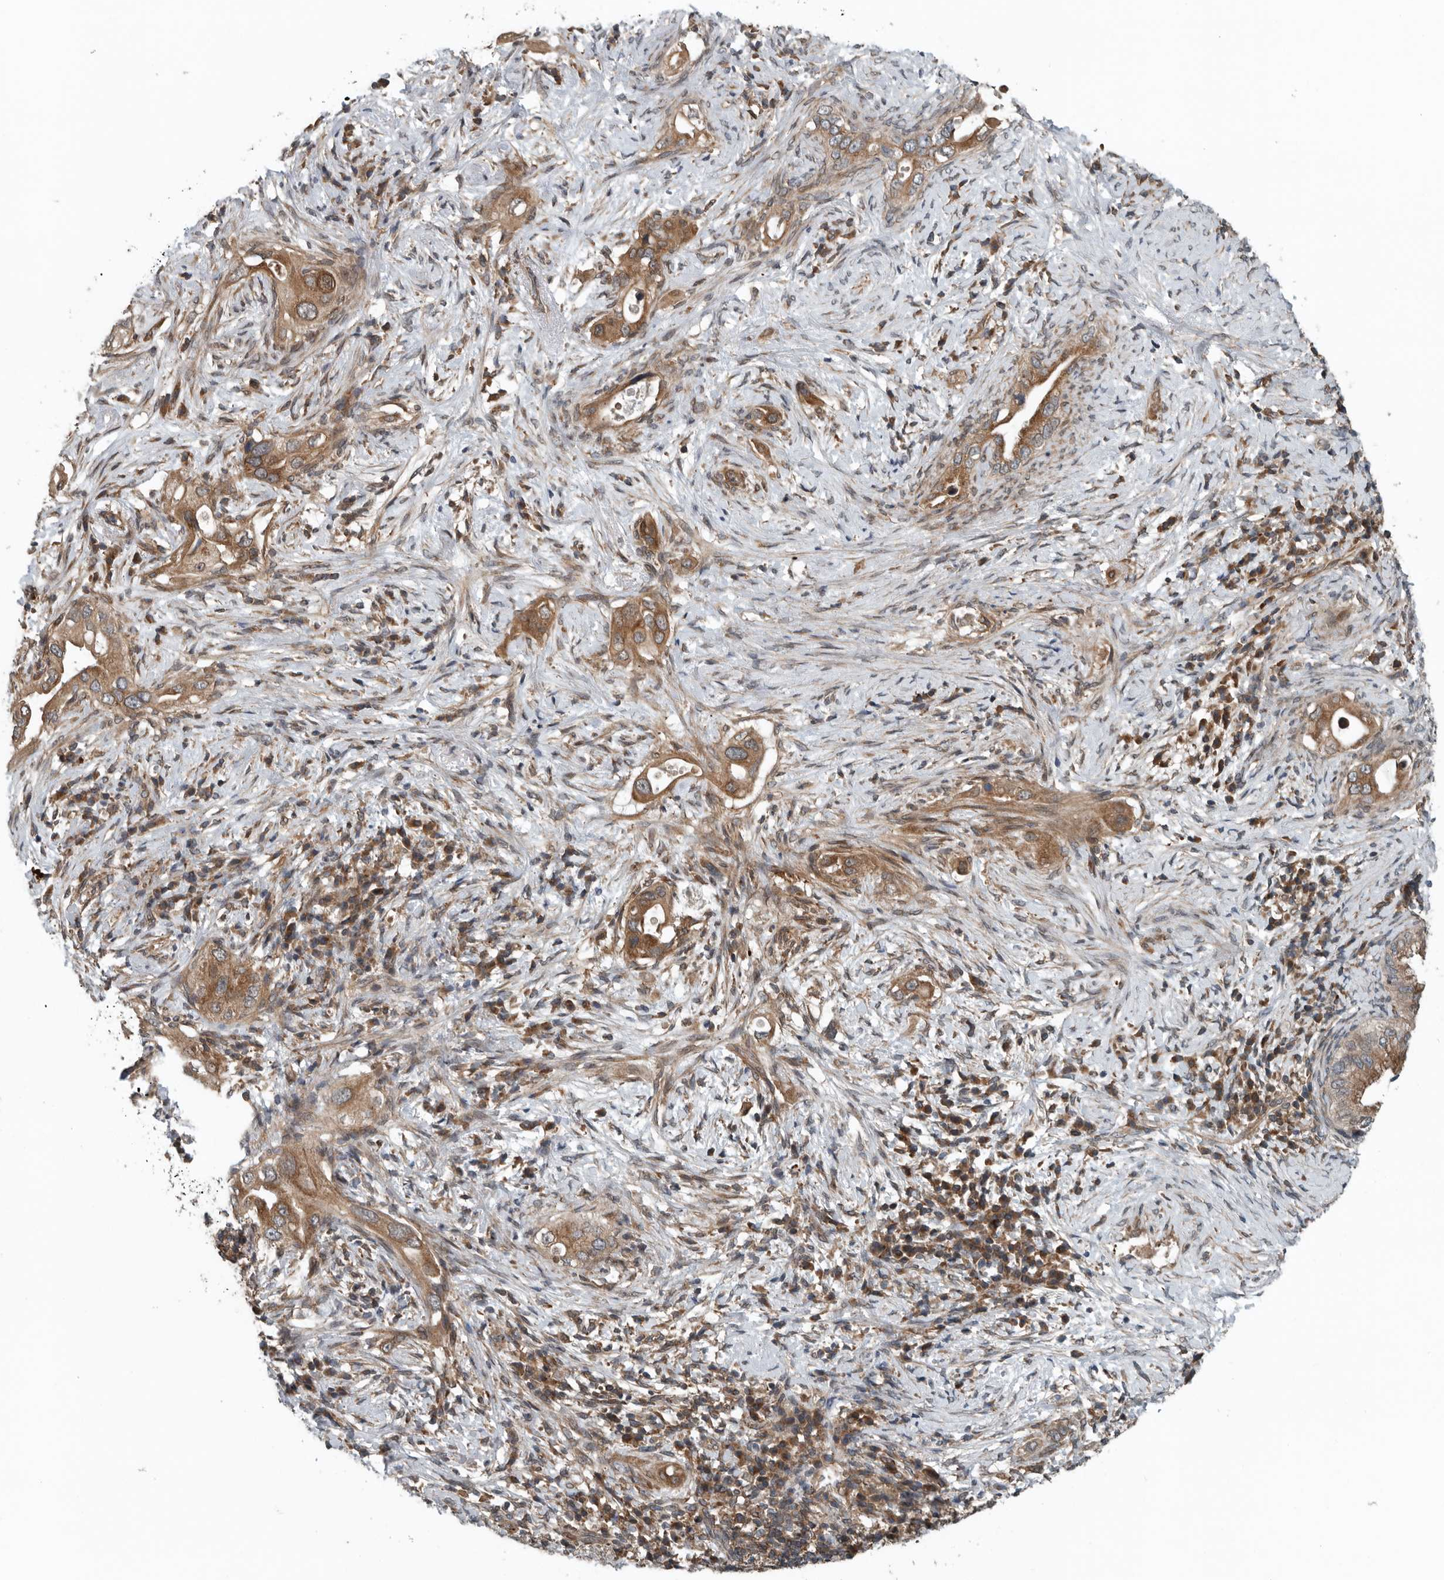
{"staining": {"intensity": "moderate", "quantity": ">75%", "location": "cytoplasmic/membranous"}, "tissue": "pancreatic cancer", "cell_type": "Tumor cells", "image_type": "cancer", "snomed": [{"axis": "morphology", "description": "Inflammation, NOS"}, {"axis": "morphology", "description": "Adenocarcinoma, NOS"}, {"axis": "topography", "description": "Pancreas"}], "caption": "Brown immunohistochemical staining in pancreatic cancer shows moderate cytoplasmic/membranous expression in about >75% of tumor cells.", "gene": "AMFR", "patient": {"sex": "female", "age": 56}}